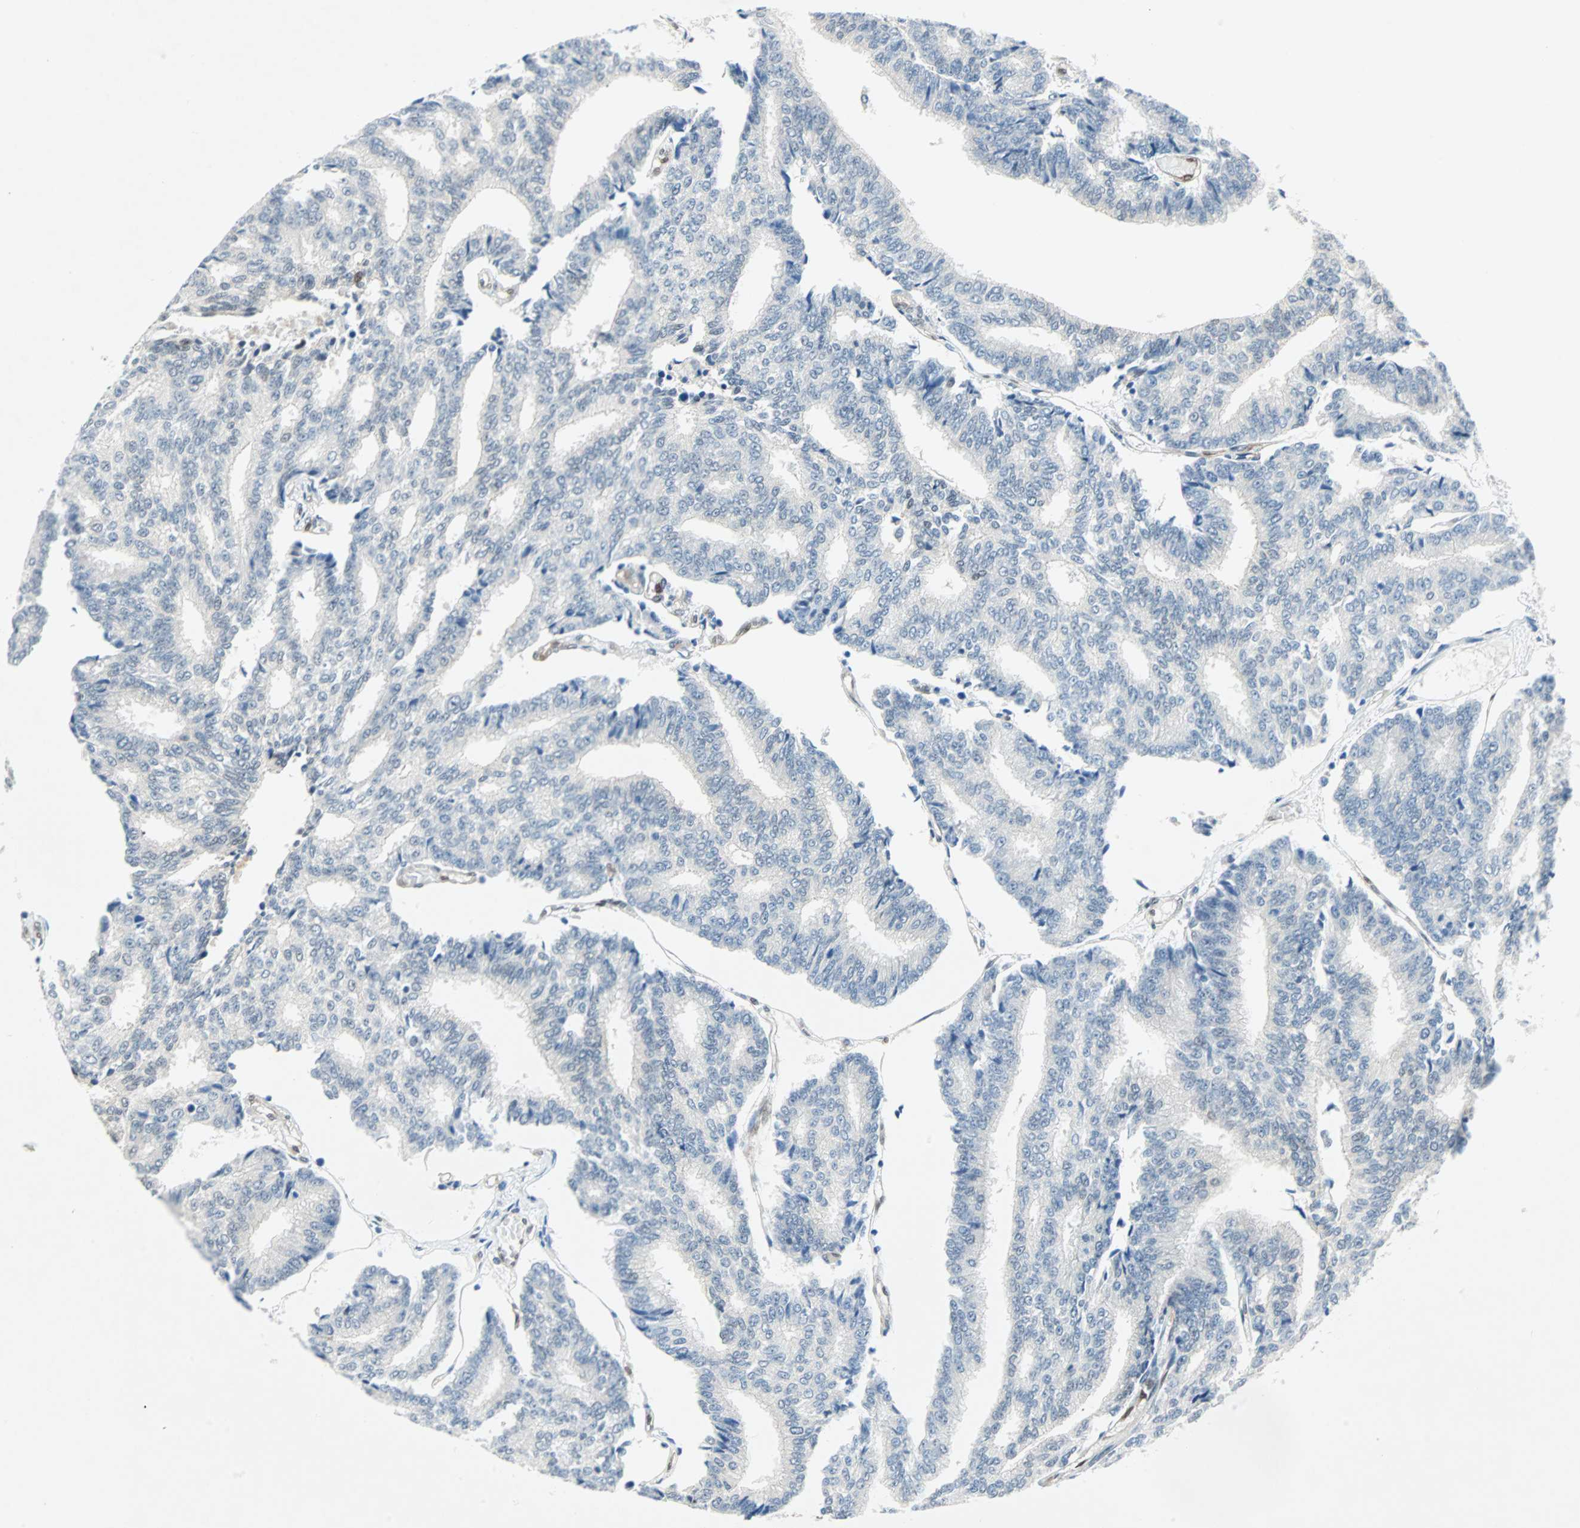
{"staining": {"intensity": "negative", "quantity": "none", "location": "none"}, "tissue": "prostate cancer", "cell_type": "Tumor cells", "image_type": "cancer", "snomed": [{"axis": "morphology", "description": "Adenocarcinoma, High grade"}, {"axis": "topography", "description": "Prostate"}], "caption": "The immunohistochemistry image has no significant positivity in tumor cells of prostate cancer (high-grade adenocarcinoma) tissue.", "gene": "WWTR1", "patient": {"sex": "male", "age": 55}}